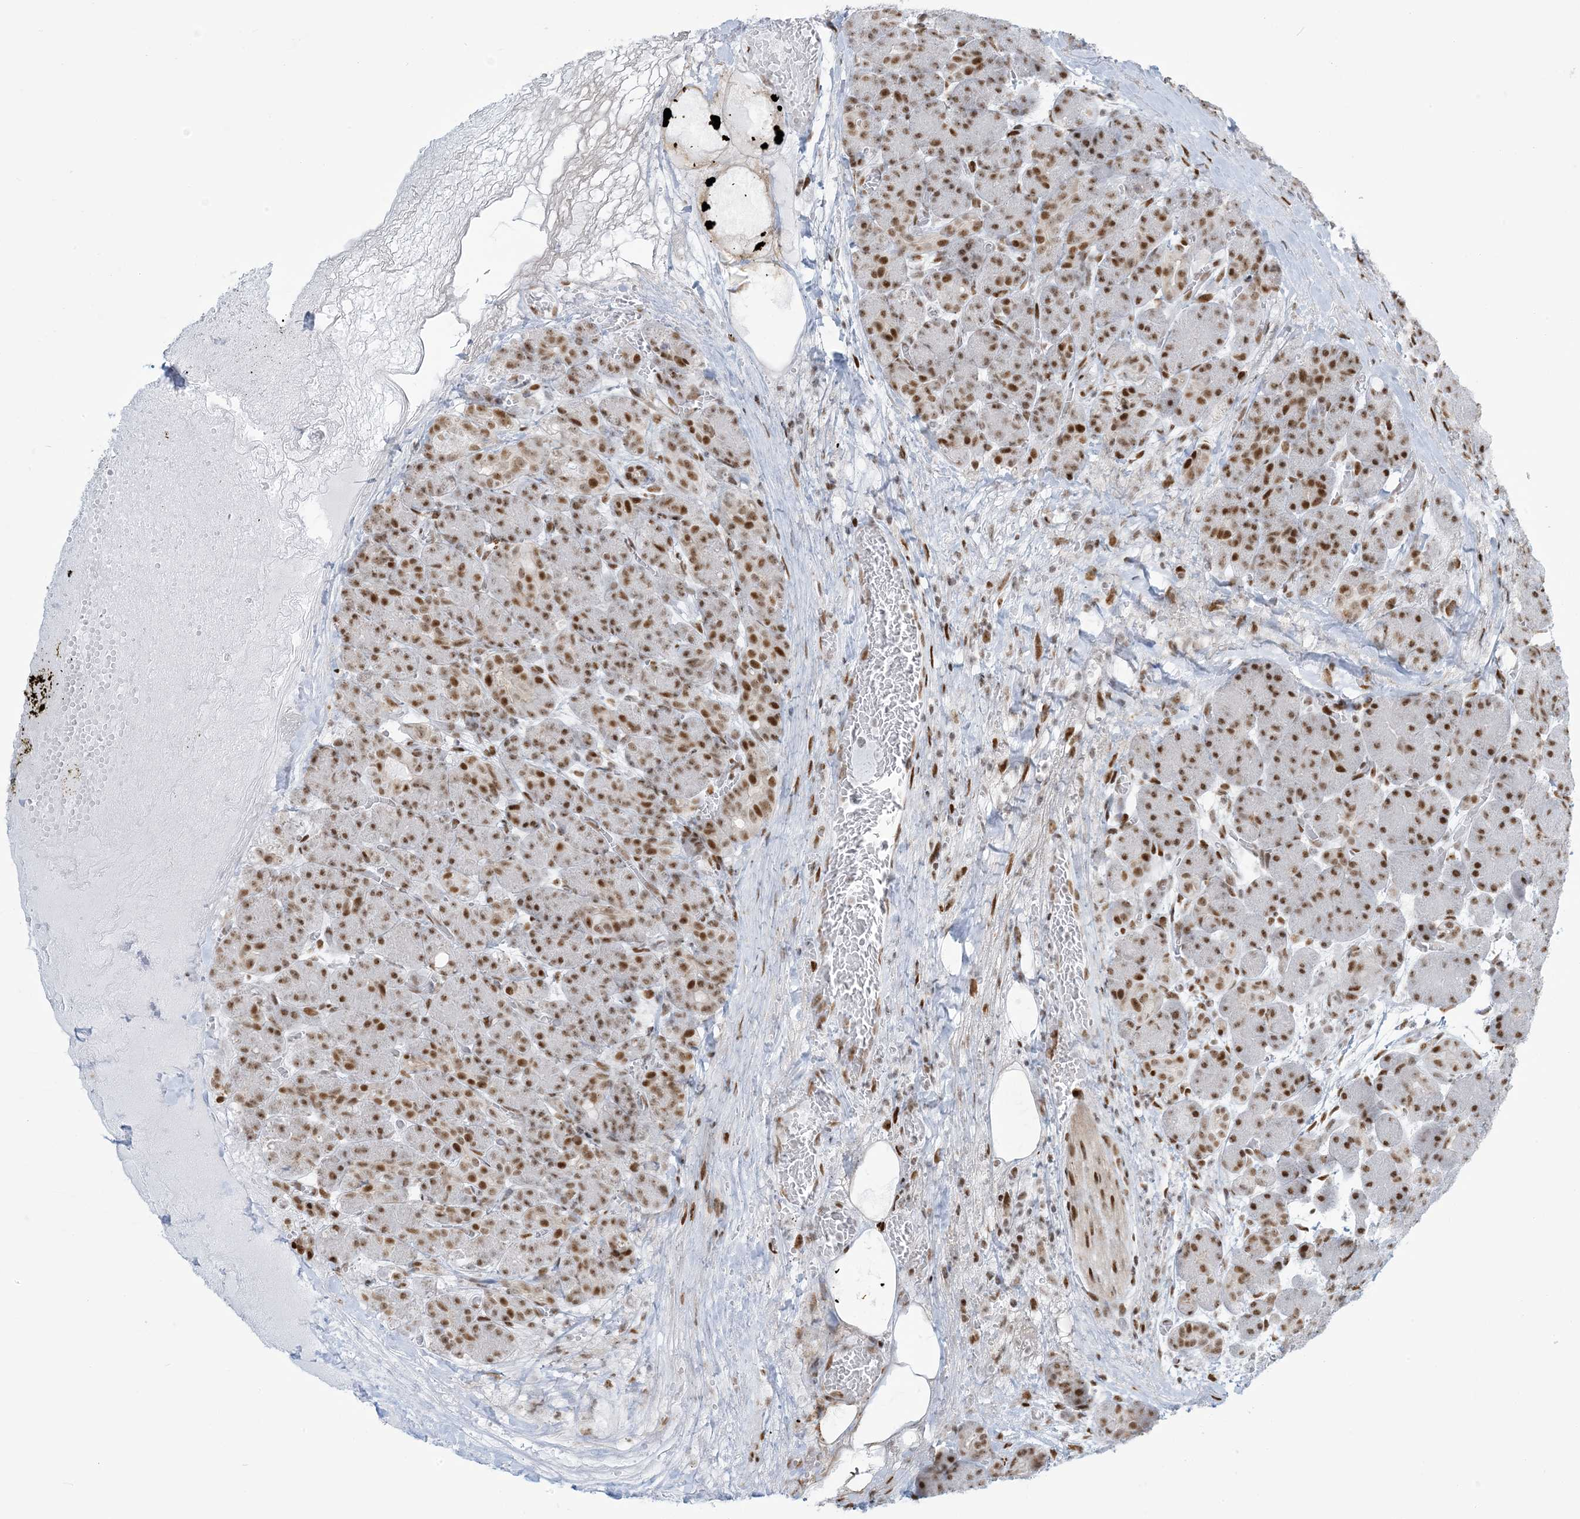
{"staining": {"intensity": "strong", "quantity": ">75%", "location": "nuclear"}, "tissue": "pancreas", "cell_type": "Exocrine glandular cells", "image_type": "normal", "snomed": [{"axis": "morphology", "description": "Normal tissue, NOS"}, {"axis": "topography", "description": "Pancreas"}], "caption": "A photomicrograph showing strong nuclear positivity in approximately >75% of exocrine glandular cells in normal pancreas, as visualized by brown immunohistochemical staining.", "gene": "STAG1", "patient": {"sex": "male", "age": 63}}